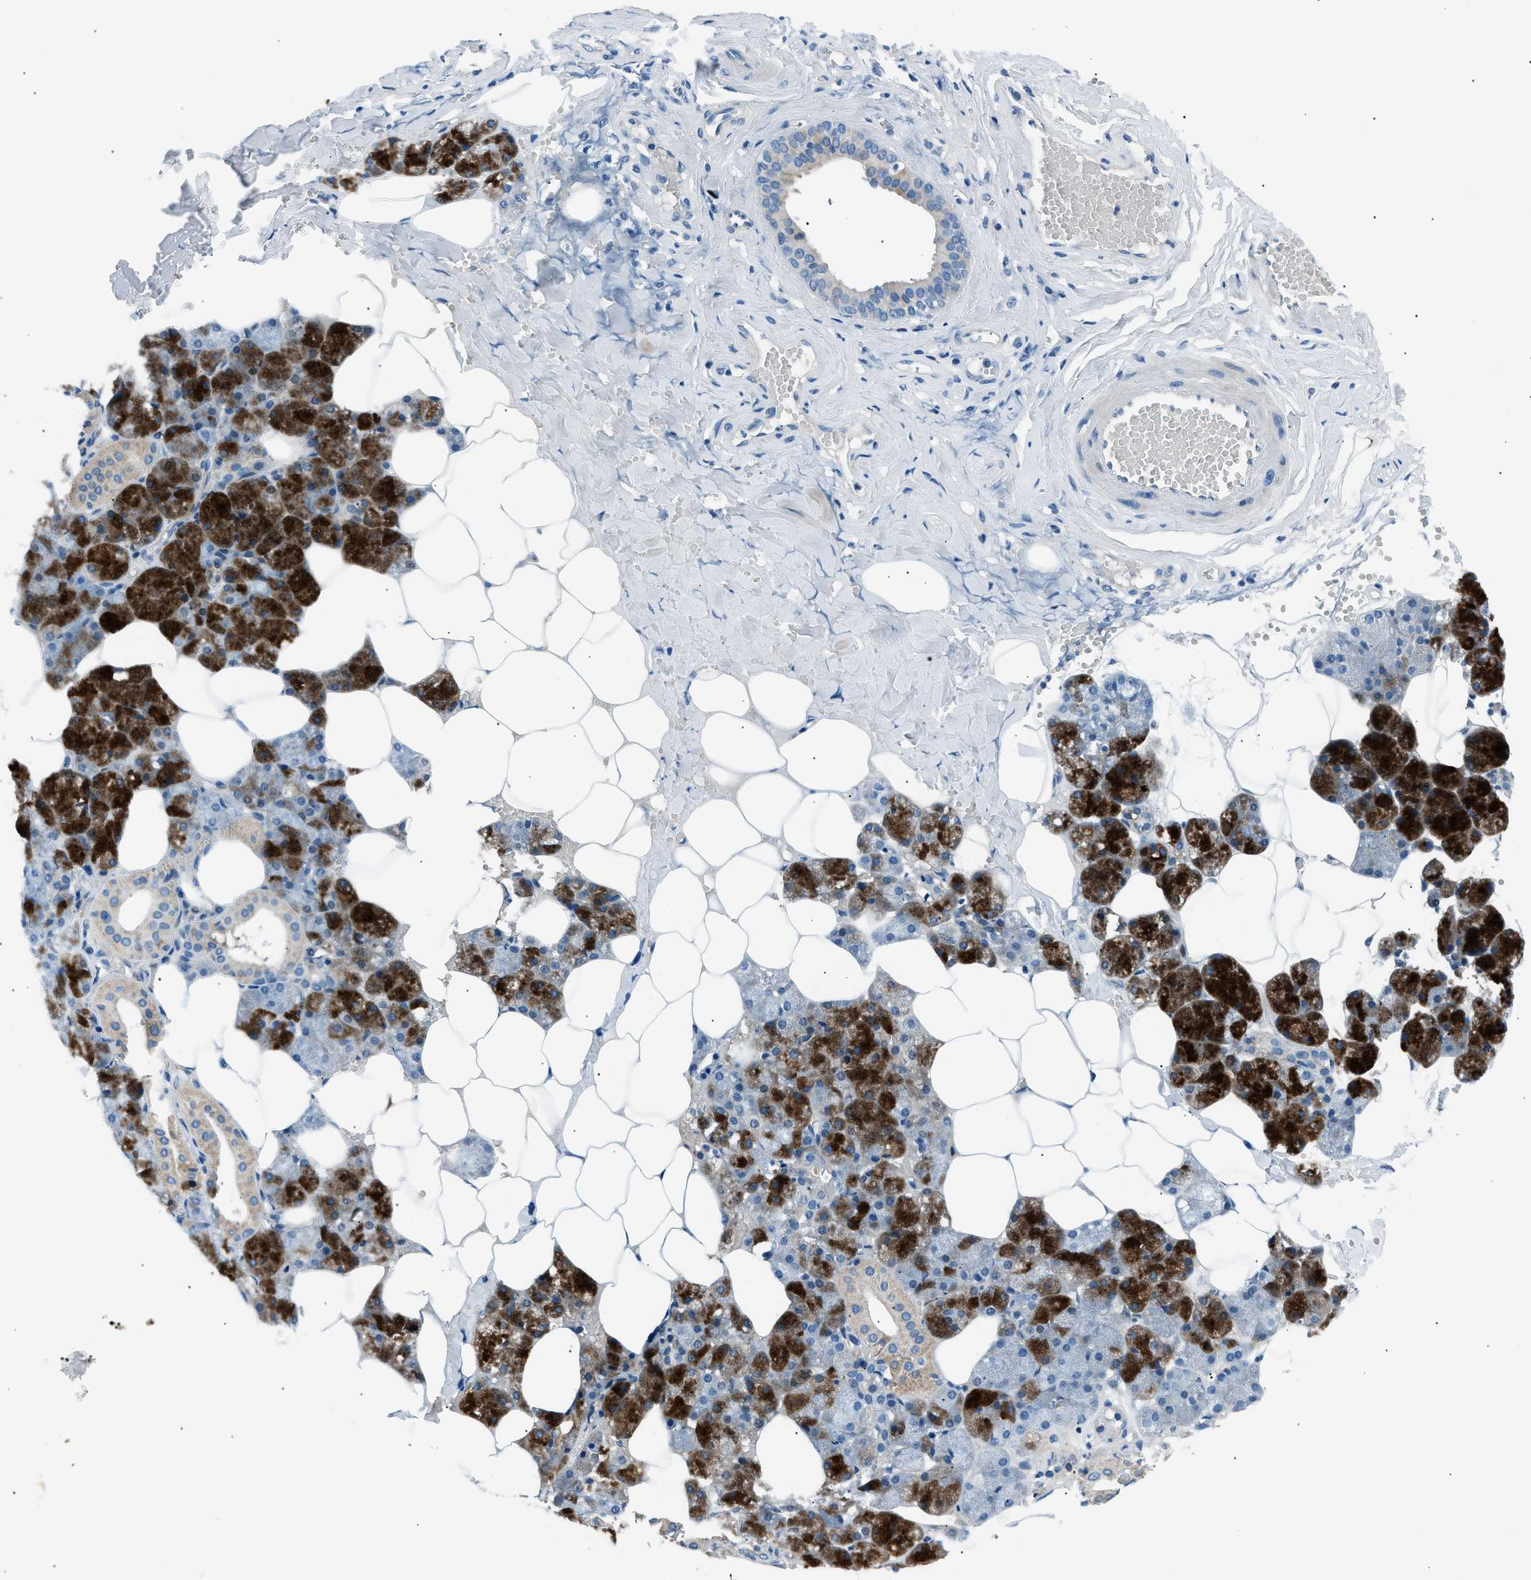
{"staining": {"intensity": "strong", "quantity": "<25%", "location": "cytoplasmic/membranous"}, "tissue": "salivary gland", "cell_type": "Glandular cells", "image_type": "normal", "snomed": [{"axis": "morphology", "description": "Normal tissue, NOS"}, {"axis": "topography", "description": "Salivary gland"}], "caption": "Strong cytoplasmic/membranous positivity is appreciated in about <25% of glandular cells in unremarkable salivary gland. The protein of interest is stained brown, and the nuclei are stained in blue (DAB IHC with brightfield microscopy, high magnification).", "gene": "LRRC37B", "patient": {"sex": "male", "age": 62}}